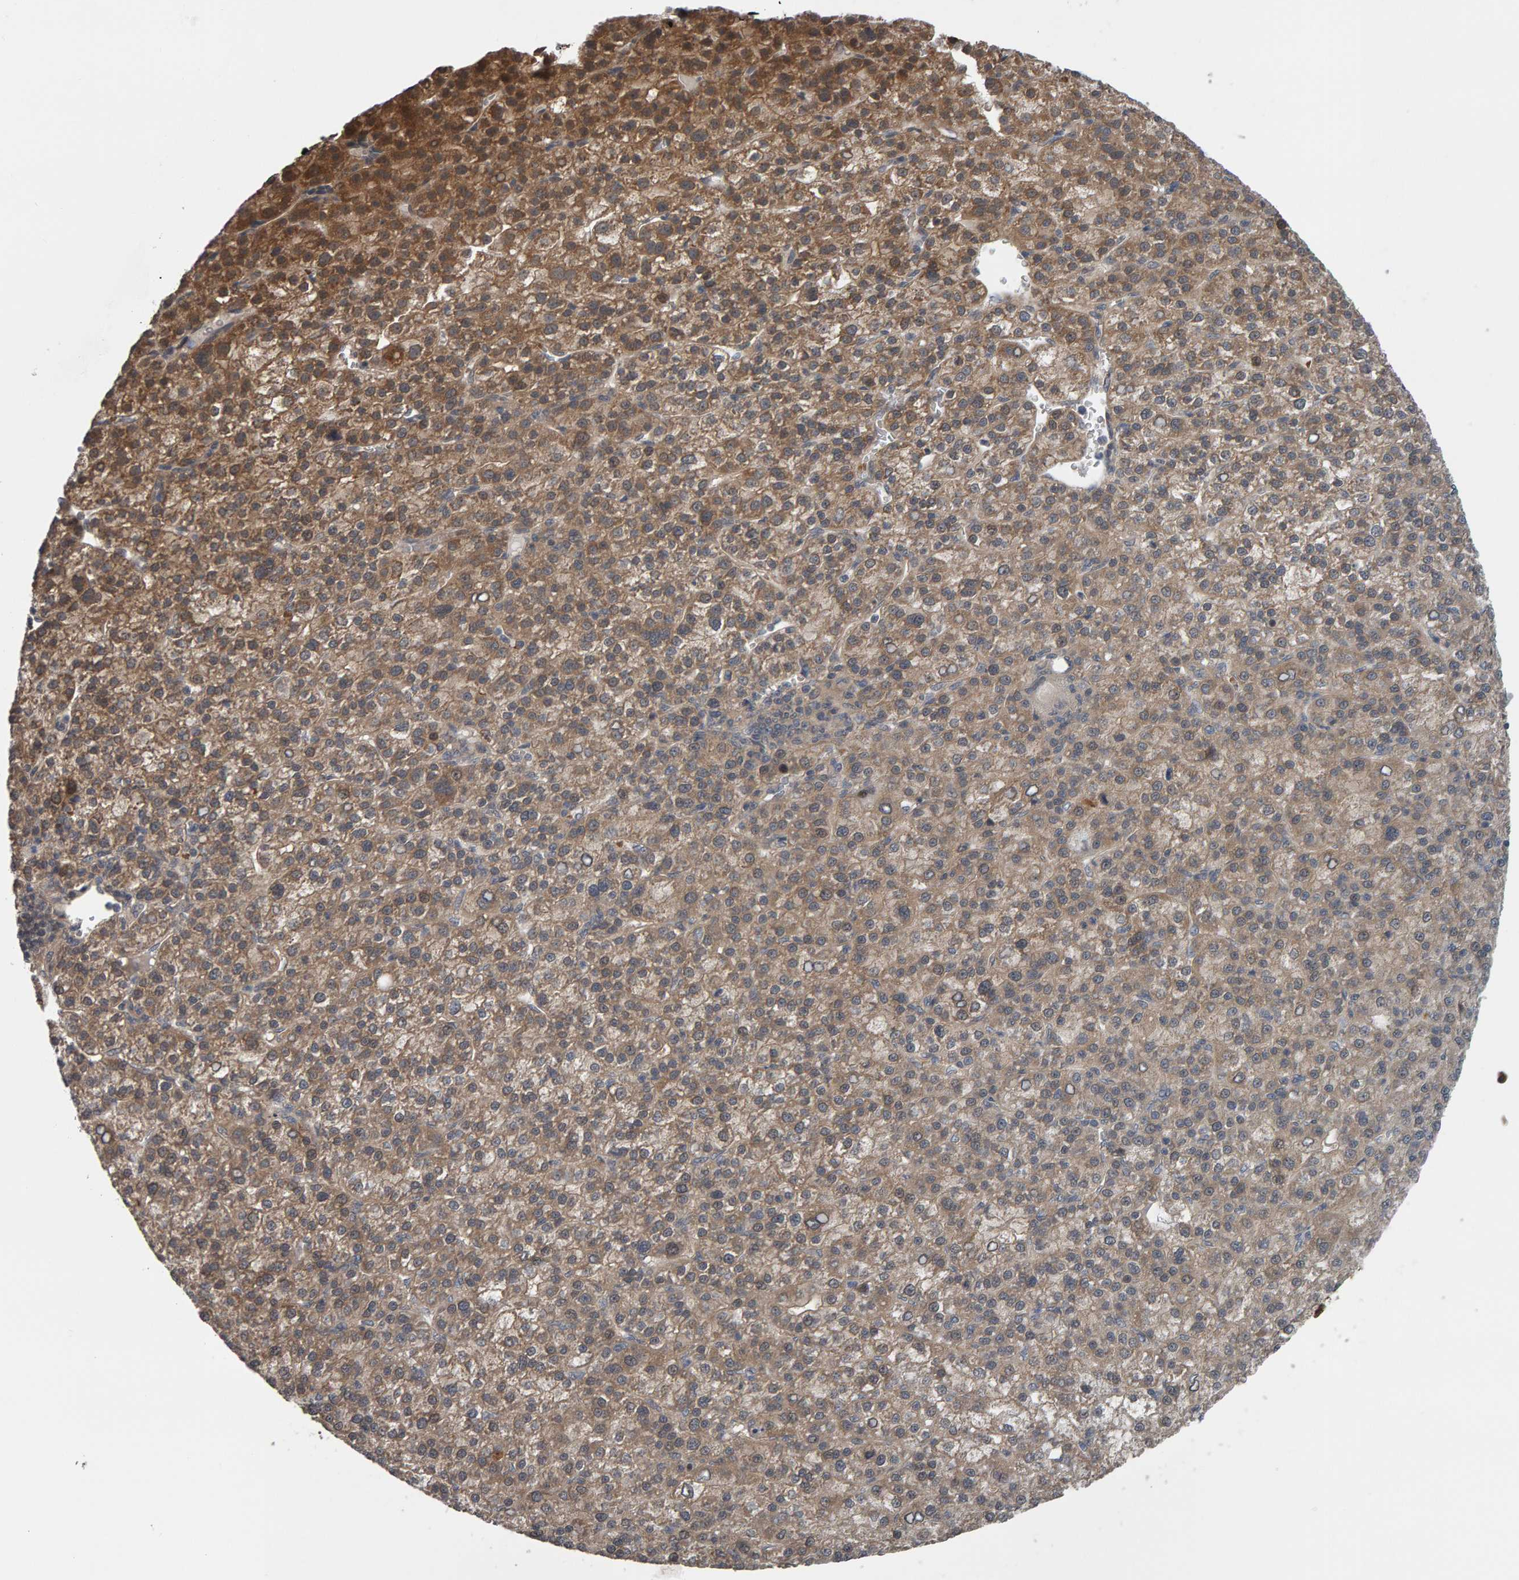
{"staining": {"intensity": "weak", "quantity": ">75%", "location": "cytoplasmic/membranous"}, "tissue": "liver cancer", "cell_type": "Tumor cells", "image_type": "cancer", "snomed": [{"axis": "morphology", "description": "Carcinoma, Hepatocellular, NOS"}, {"axis": "topography", "description": "Liver"}], "caption": "This image exhibits IHC staining of human liver cancer (hepatocellular carcinoma), with low weak cytoplasmic/membranous staining in approximately >75% of tumor cells.", "gene": "COASY", "patient": {"sex": "female", "age": 58}}